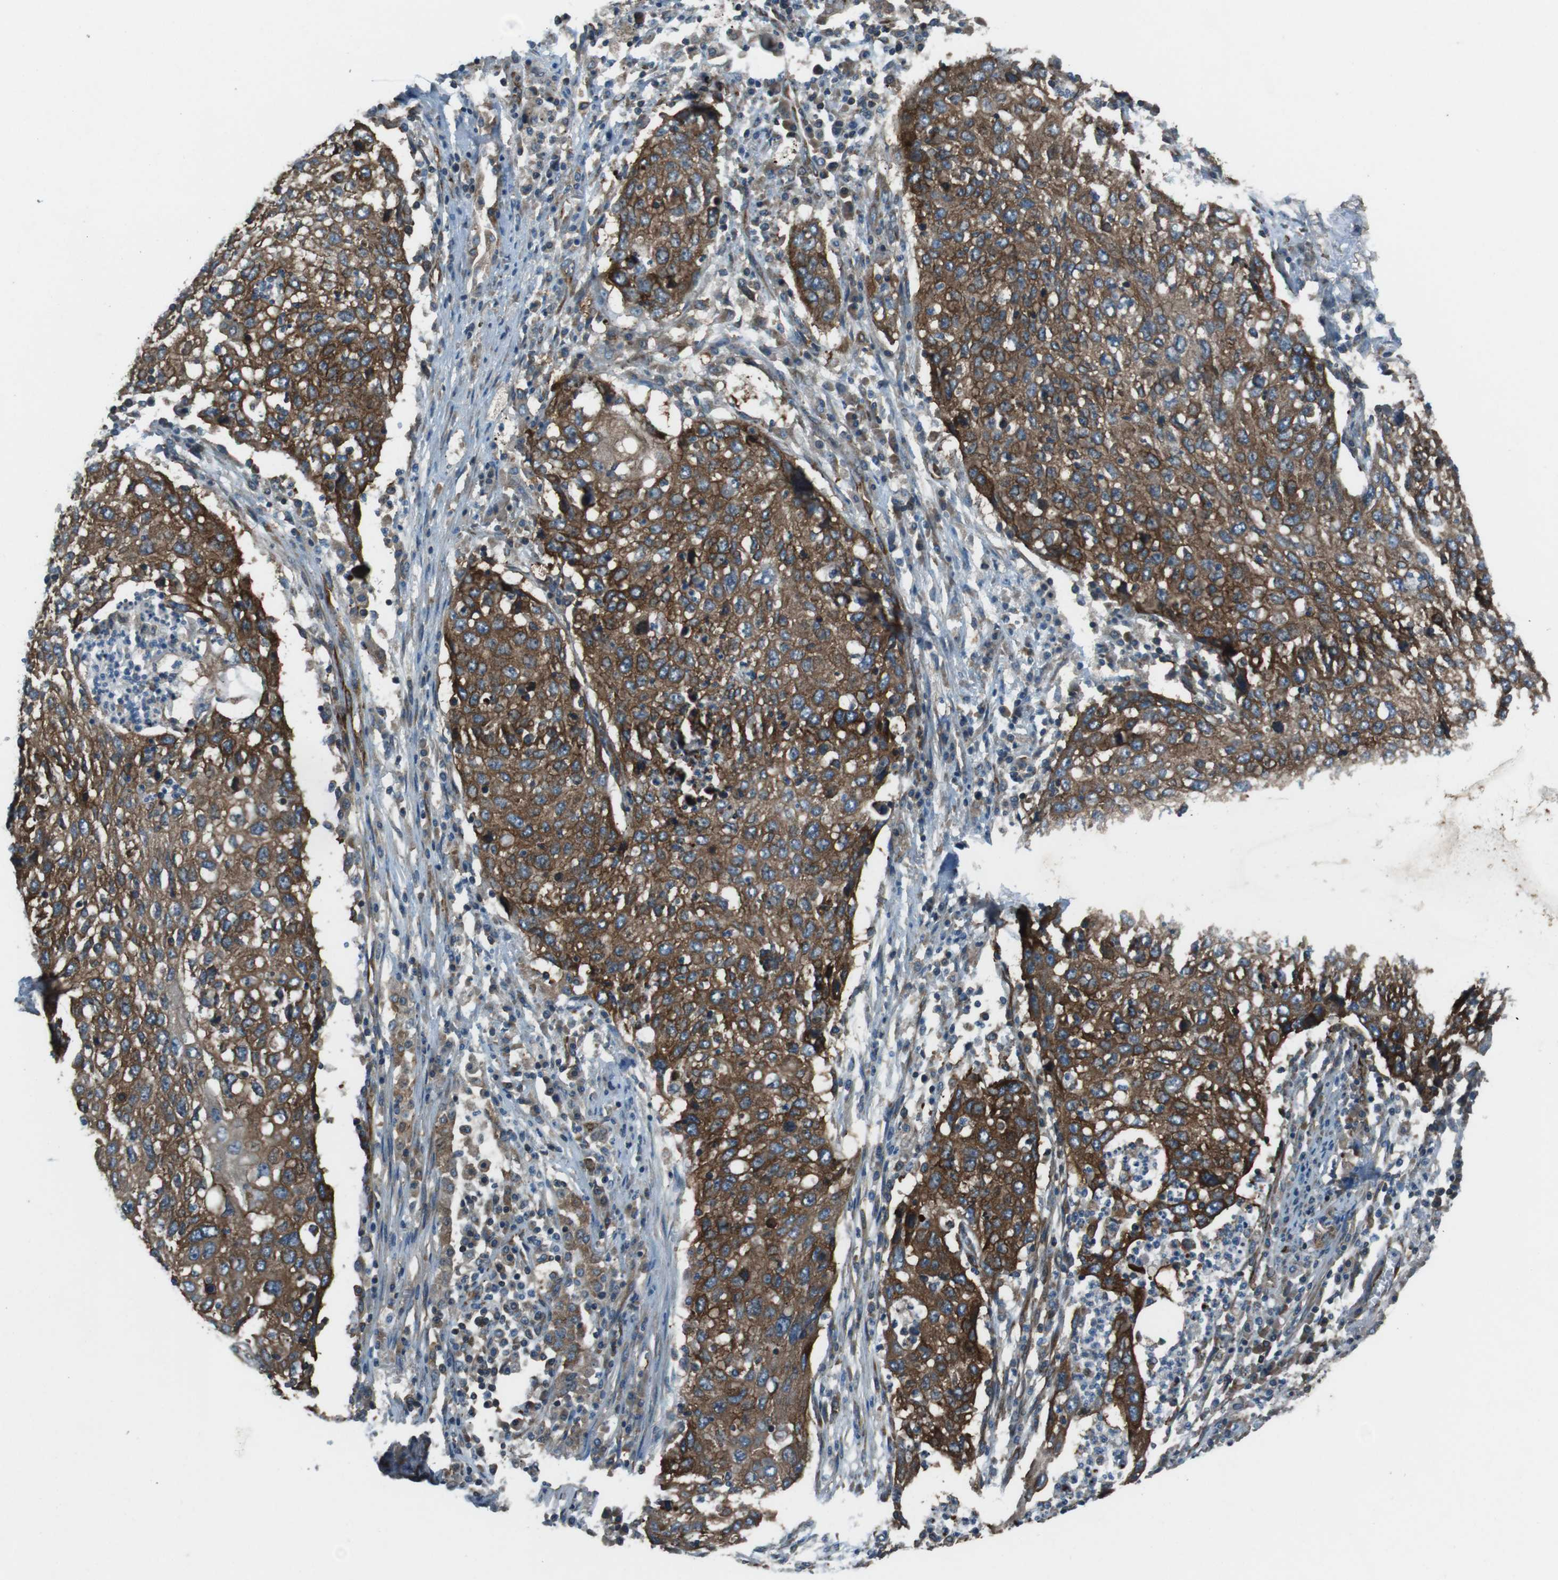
{"staining": {"intensity": "strong", "quantity": ">75%", "location": "cytoplasmic/membranous"}, "tissue": "lung cancer", "cell_type": "Tumor cells", "image_type": "cancer", "snomed": [{"axis": "morphology", "description": "Squamous cell carcinoma, NOS"}, {"axis": "topography", "description": "Lung"}], "caption": "A micrograph of human lung cancer stained for a protein shows strong cytoplasmic/membranous brown staining in tumor cells.", "gene": "KTN1", "patient": {"sex": "female", "age": 63}}